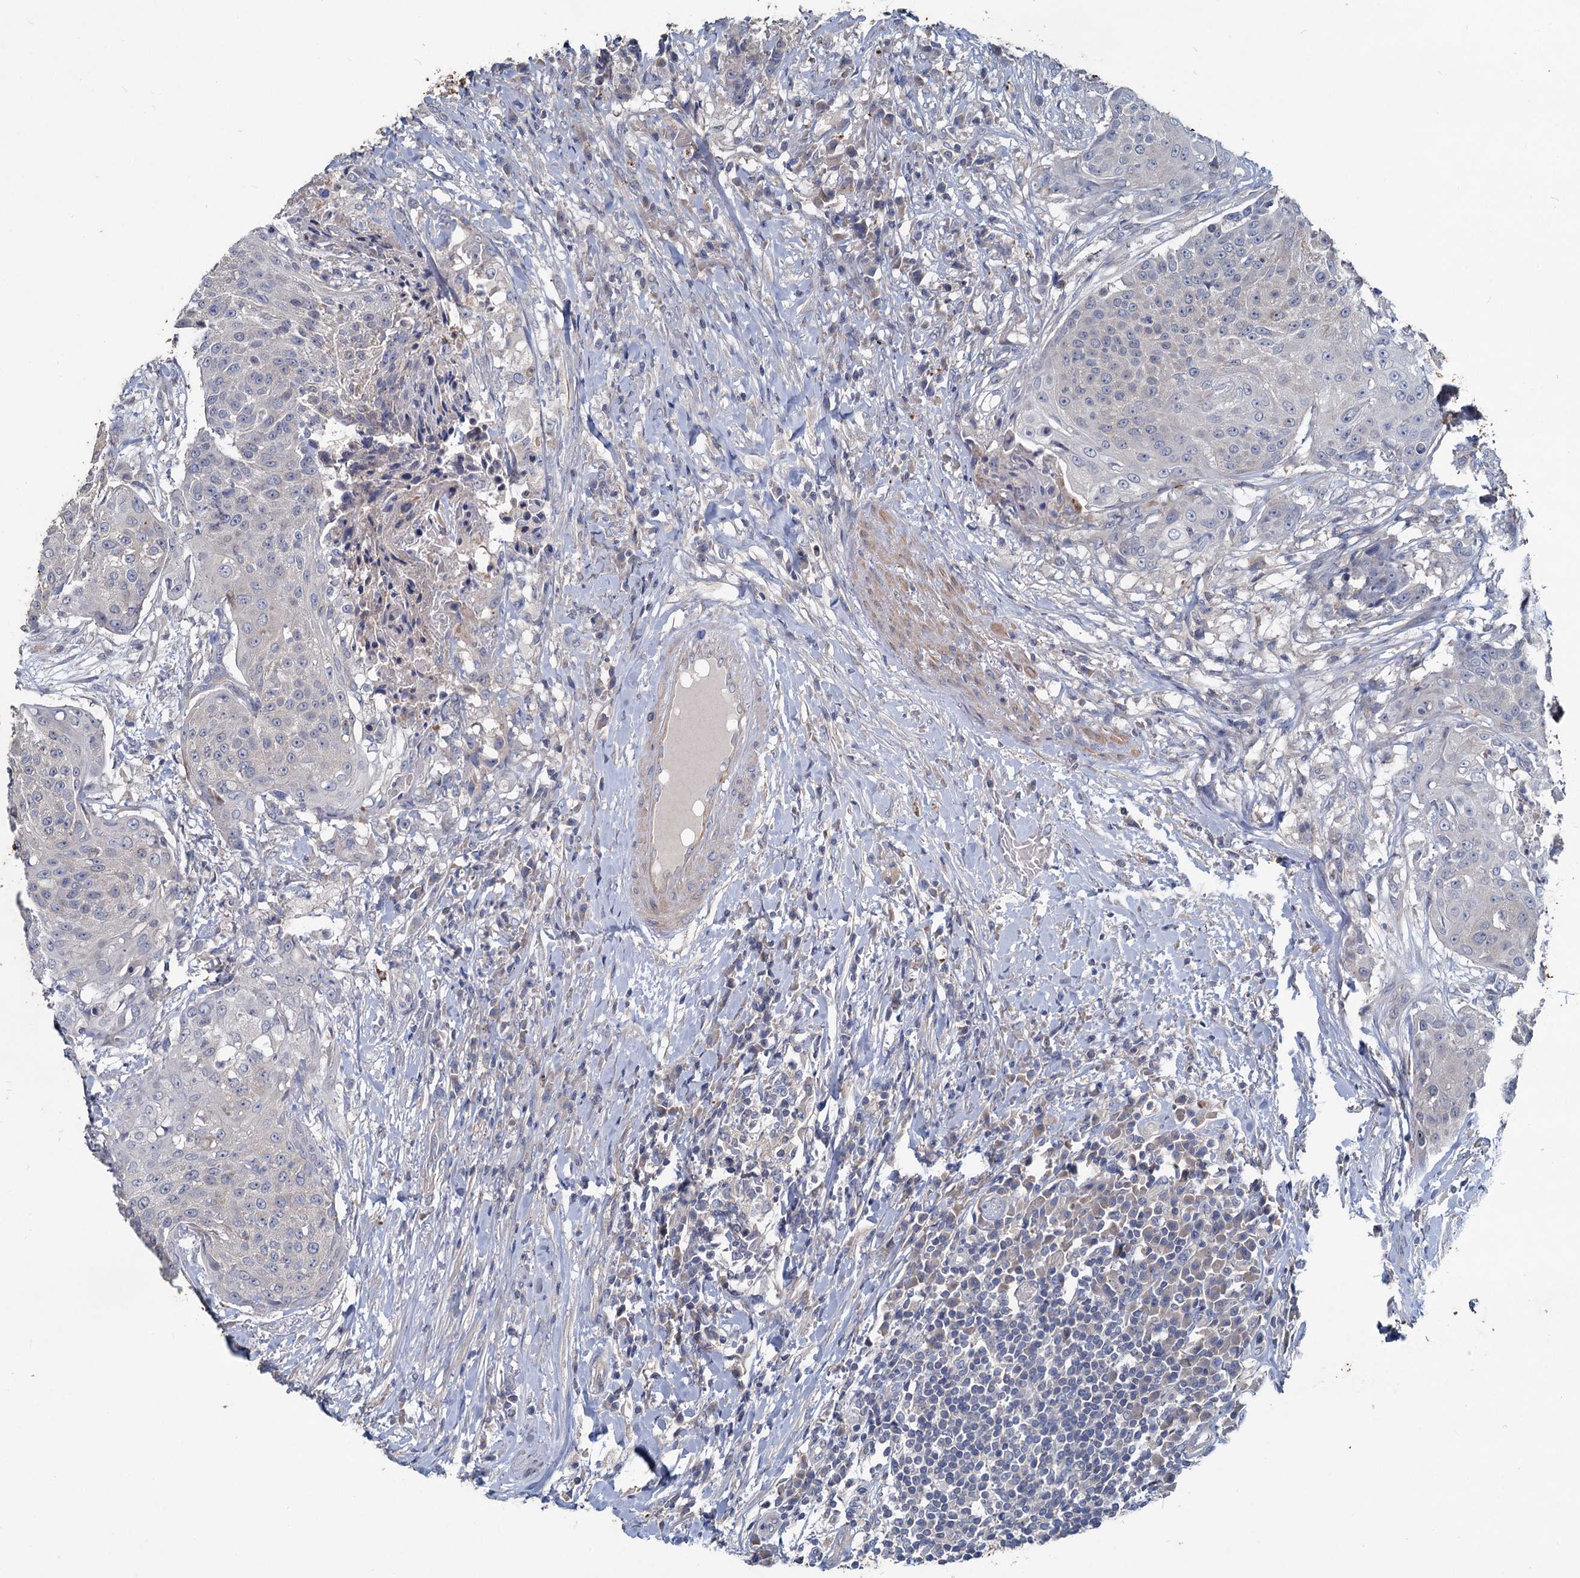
{"staining": {"intensity": "negative", "quantity": "none", "location": "none"}, "tissue": "urothelial cancer", "cell_type": "Tumor cells", "image_type": "cancer", "snomed": [{"axis": "morphology", "description": "Urothelial carcinoma, High grade"}, {"axis": "topography", "description": "Urinary bladder"}], "caption": "Urothelial cancer stained for a protein using immunohistochemistry (IHC) reveals no positivity tumor cells.", "gene": "SLC2A7", "patient": {"sex": "female", "age": 63}}